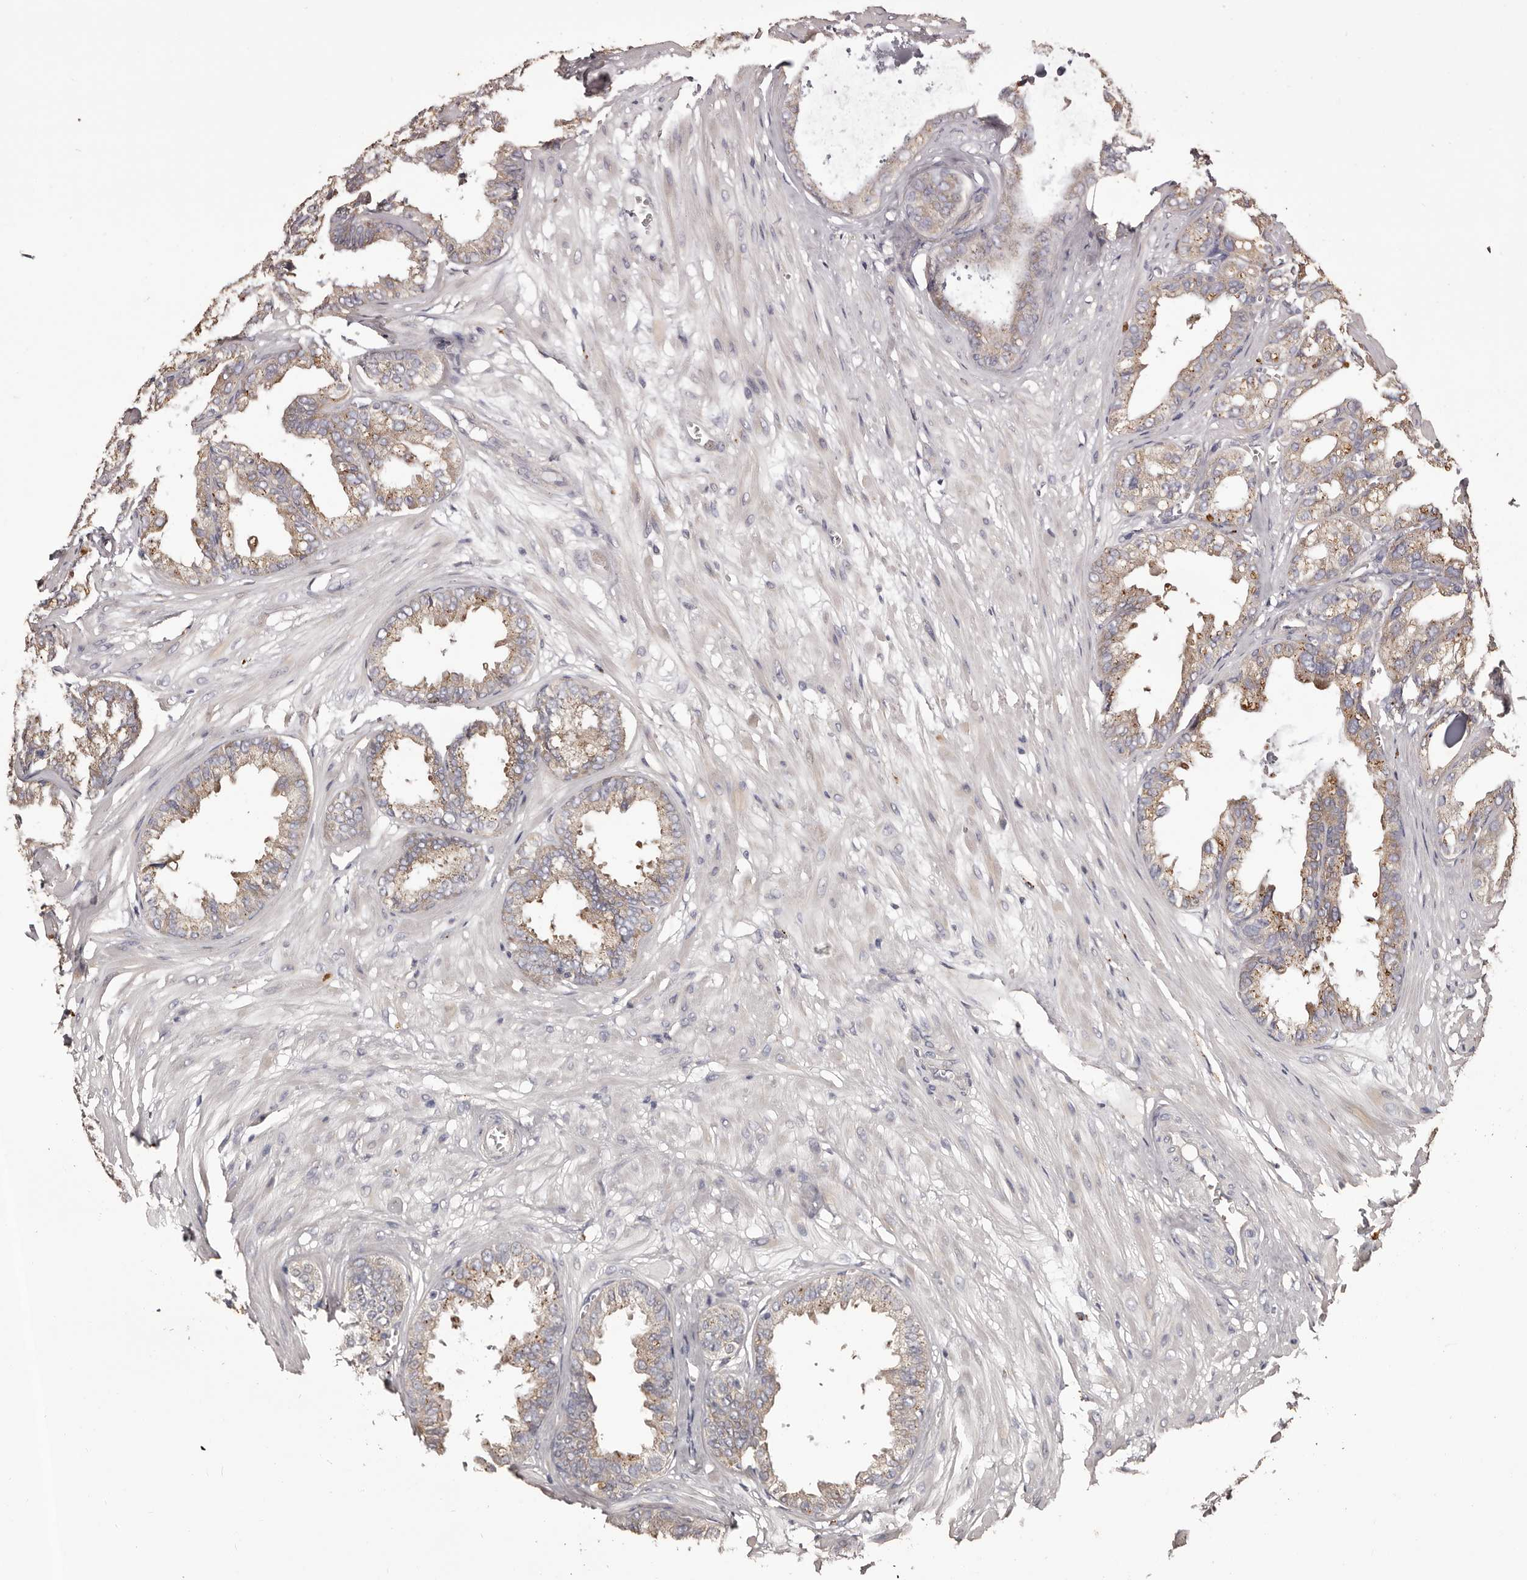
{"staining": {"intensity": "moderate", "quantity": "<25%", "location": "cytoplasmic/membranous"}, "tissue": "seminal vesicle", "cell_type": "Glandular cells", "image_type": "normal", "snomed": [{"axis": "morphology", "description": "Normal tissue, NOS"}, {"axis": "topography", "description": "Prostate"}, {"axis": "topography", "description": "Seminal veicle"}], "caption": "Protein expression analysis of benign seminal vesicle displays moderate cytoplasmic/membranous positivity in approximately <25% of glandular cells.", "gene": "ETNK1", "patient": {"sex": "male", "age": 51}}